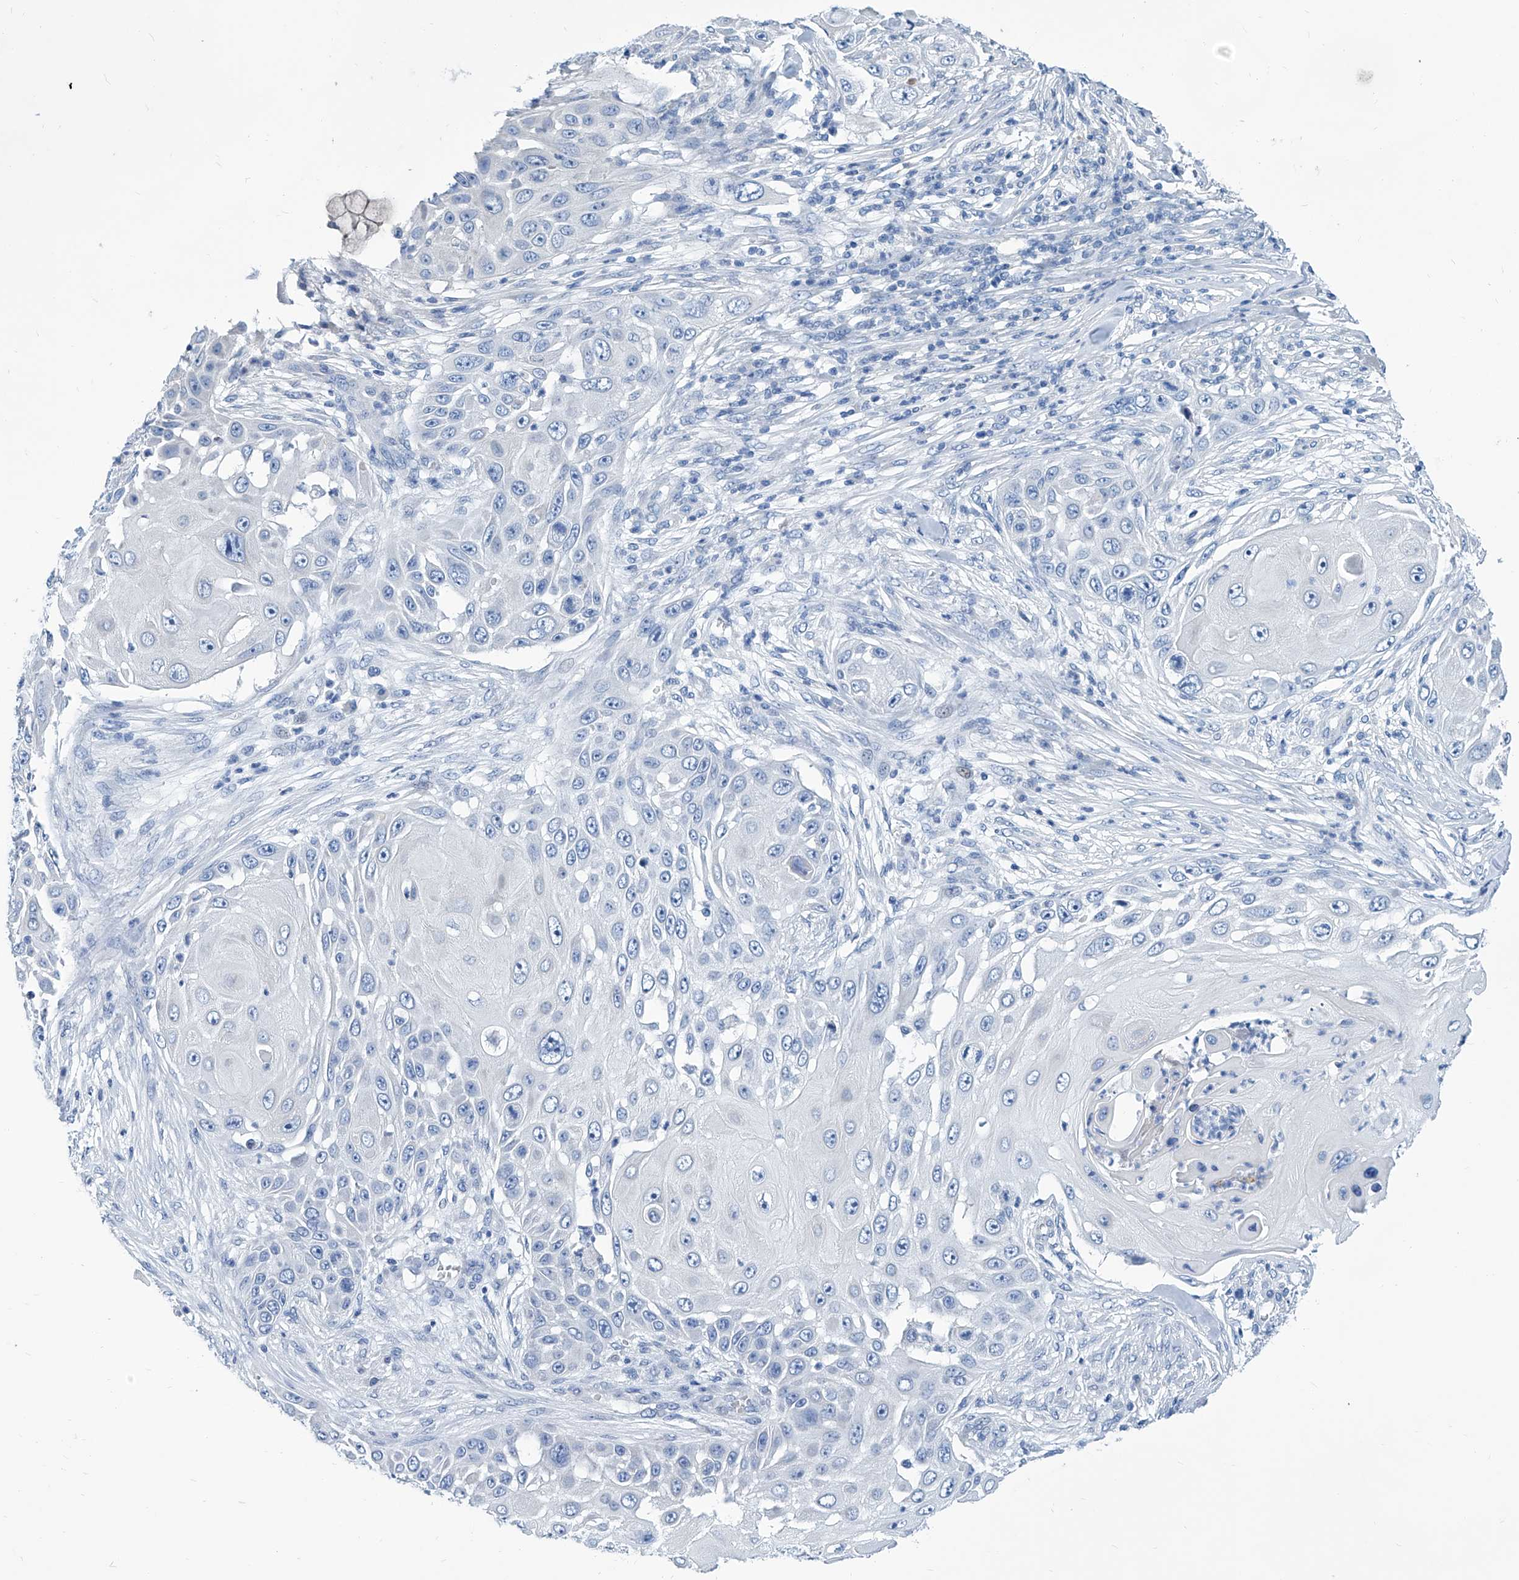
{"staining": {"intensity": "negative", "quantity": "none", "location": "none"}, "tissue": "skin cancer", "cell_type": "Tumor cells", "image_type": "cancer", "snomed": [{"axis": "morphology", "description": "Squamous cell carcinoma, NOS"}, {"axis": "topography", "description": "Skin"}], "caption": "Tumor cells are negative for protein expression in human skin cancer (squamous cell carcinoma).", "gene": "ZNF519", "patient": {"sex": "female", "age": 44}}